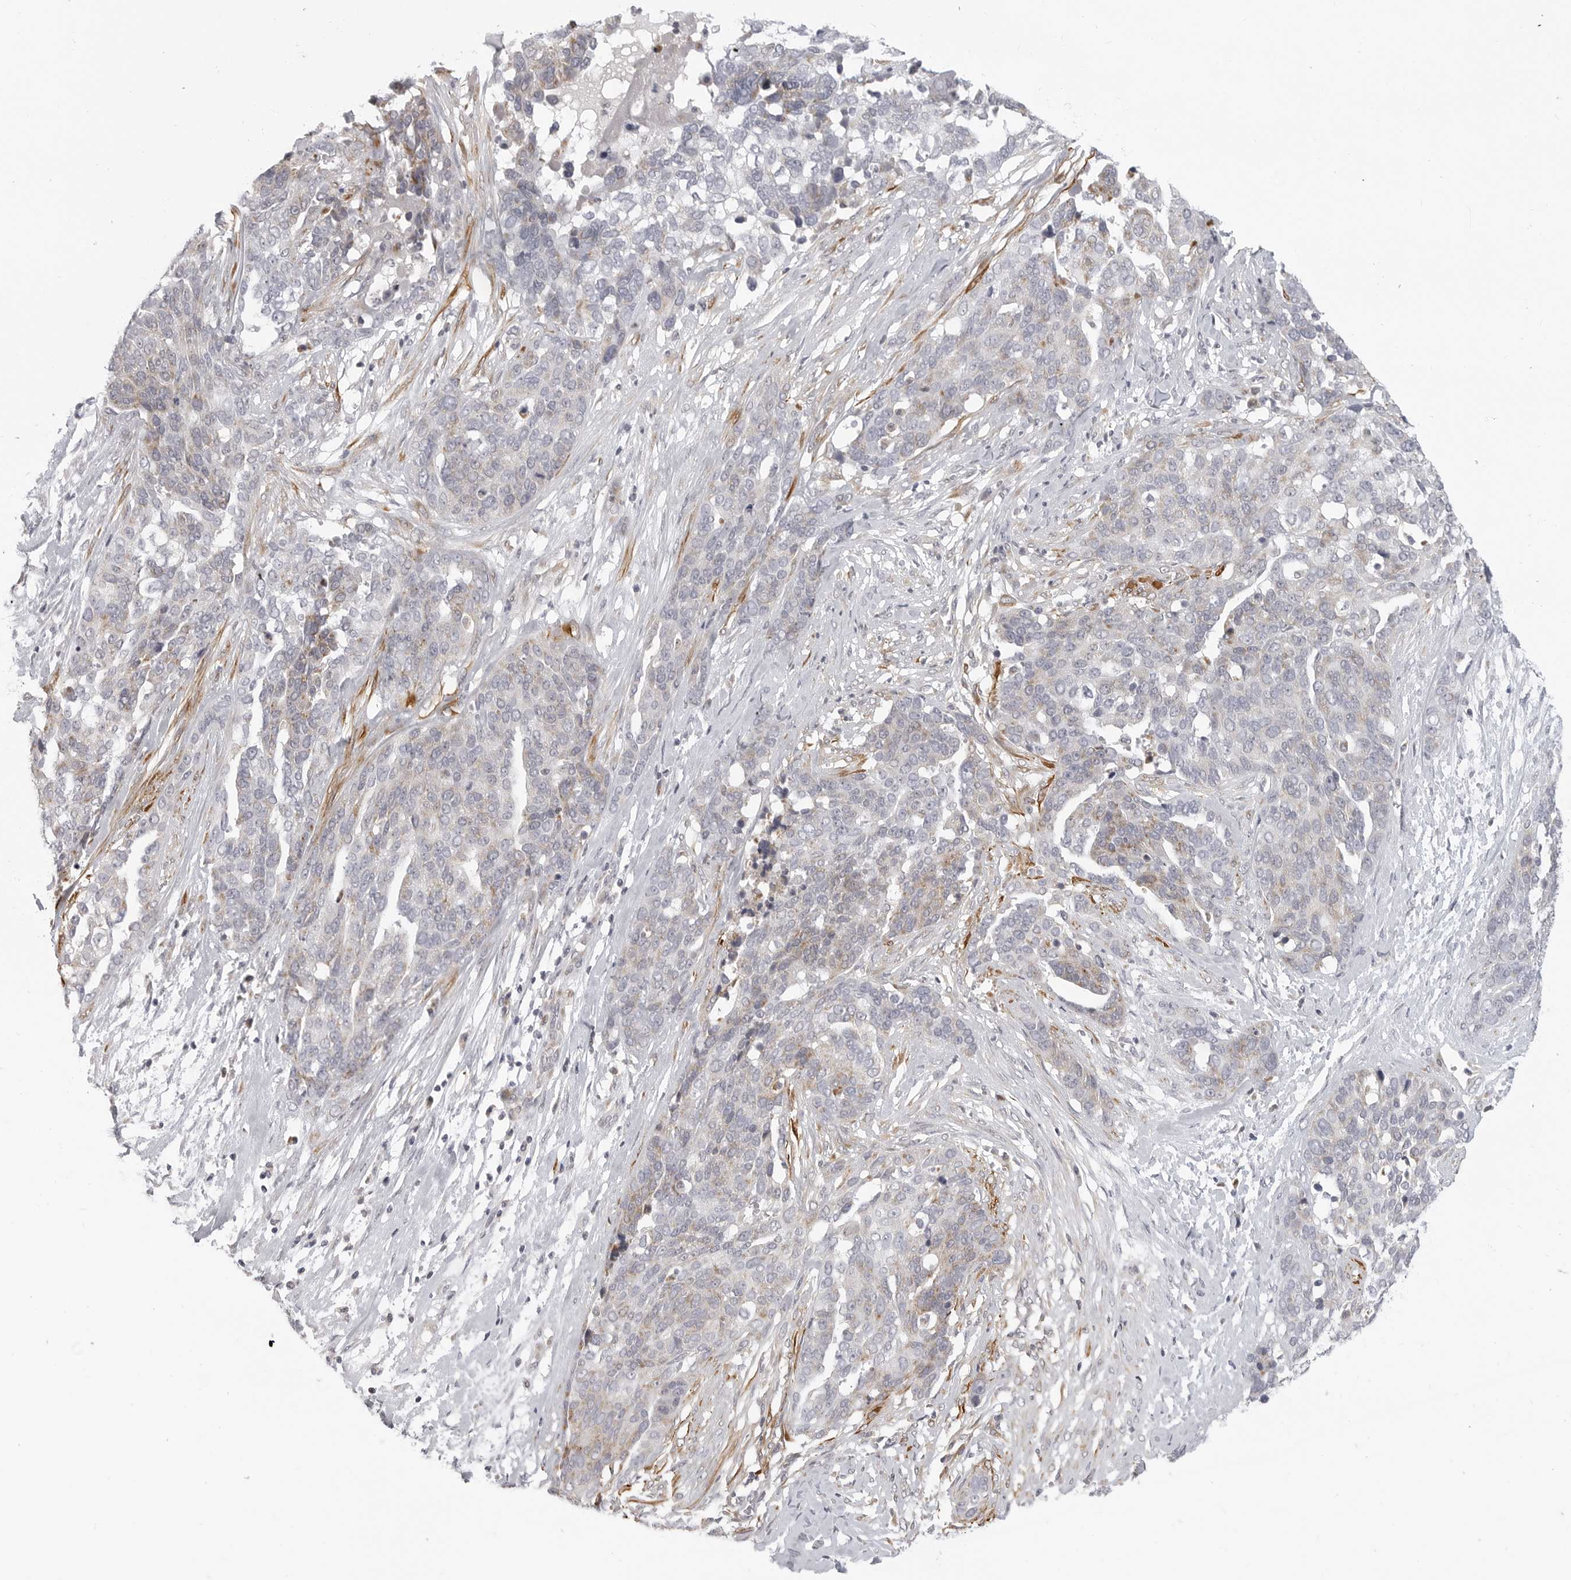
{"staining": {"intensity": "weak", "quantity": "<25%", "location": "cytoplasmic/membranous"}, "tissue": "ovarian cancer", "cell_type": "Tumor cells", "image_type": "cancer", "snomed": [{"axis": "morphology", "description": "Cystadenocarcinoma, serous, NOS"}, {"axis": "topography", "description": "Ovary"}], "caption": "The histopathology image reveals no significant expression in tumor cells of serous cystadenocarcinoma (ovarian). (Brightfield microscopy of DAB (3,3'-diaminobenzidine) immunohistochemistry (IHC) at high magnification).", "gene": "MAP7D1", "patient": {"sex": "female", "age": 44}}